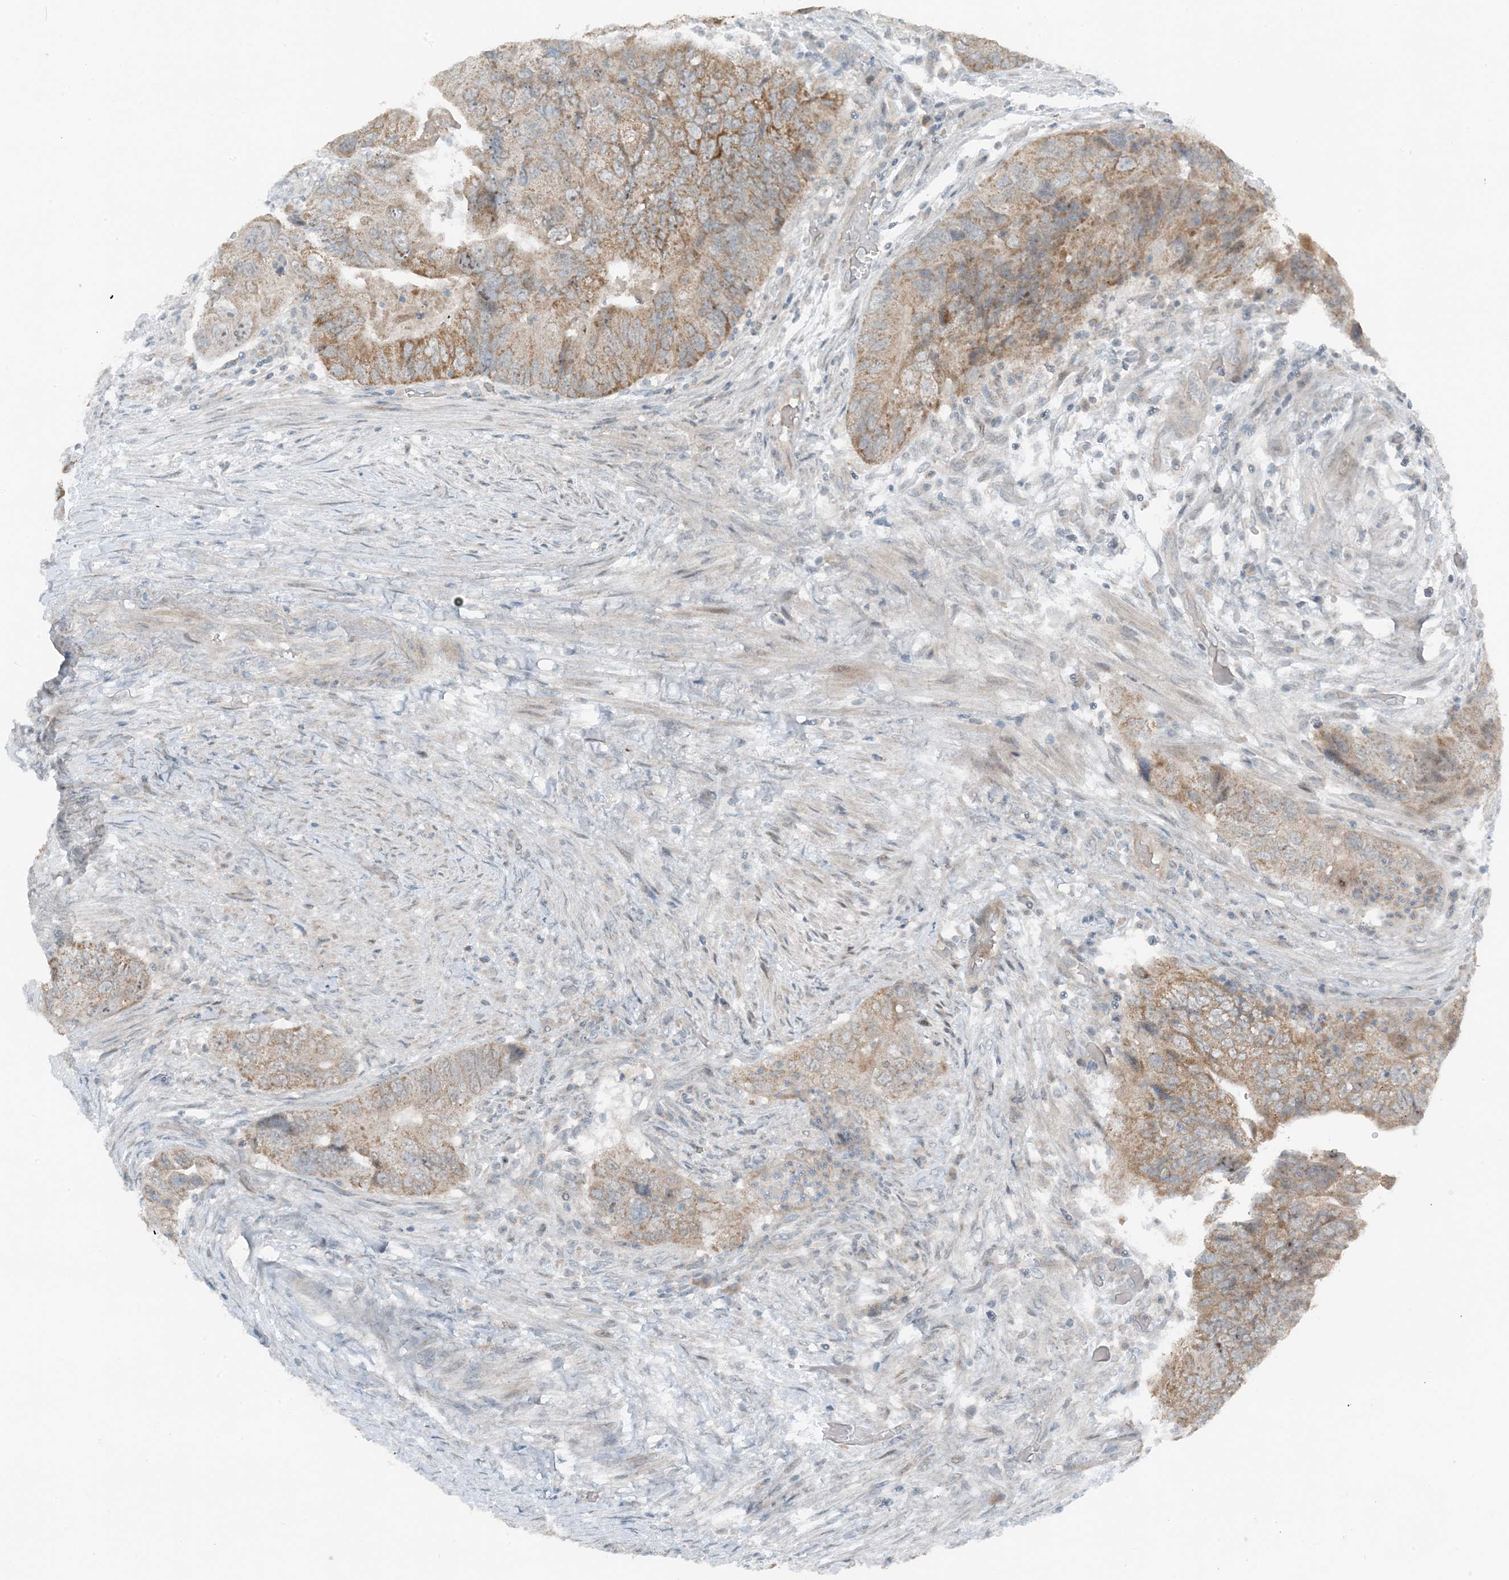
{"staining": {"intensity": "moderate", "quantity": ">75%", "location": "cytoplasmic/membranous"}, "tissue": "colorectal cancer", "cell_type": "Tumor cells", "image_type": "cancer", "snomed": [{"axis": "morphology", "description": "Adenocarcinoma, NOS"}, {"axis": "topography", "description": "Rectum"}], "caption": "This micrograph exhibits IHC staining of human colorectal adenocarcinoma, with medium moderate cytoplasmic/membranous positivity in about >75% of tumor cells.", "gene": "MITD1", "patient": {"sex": "male", "age": 63}}